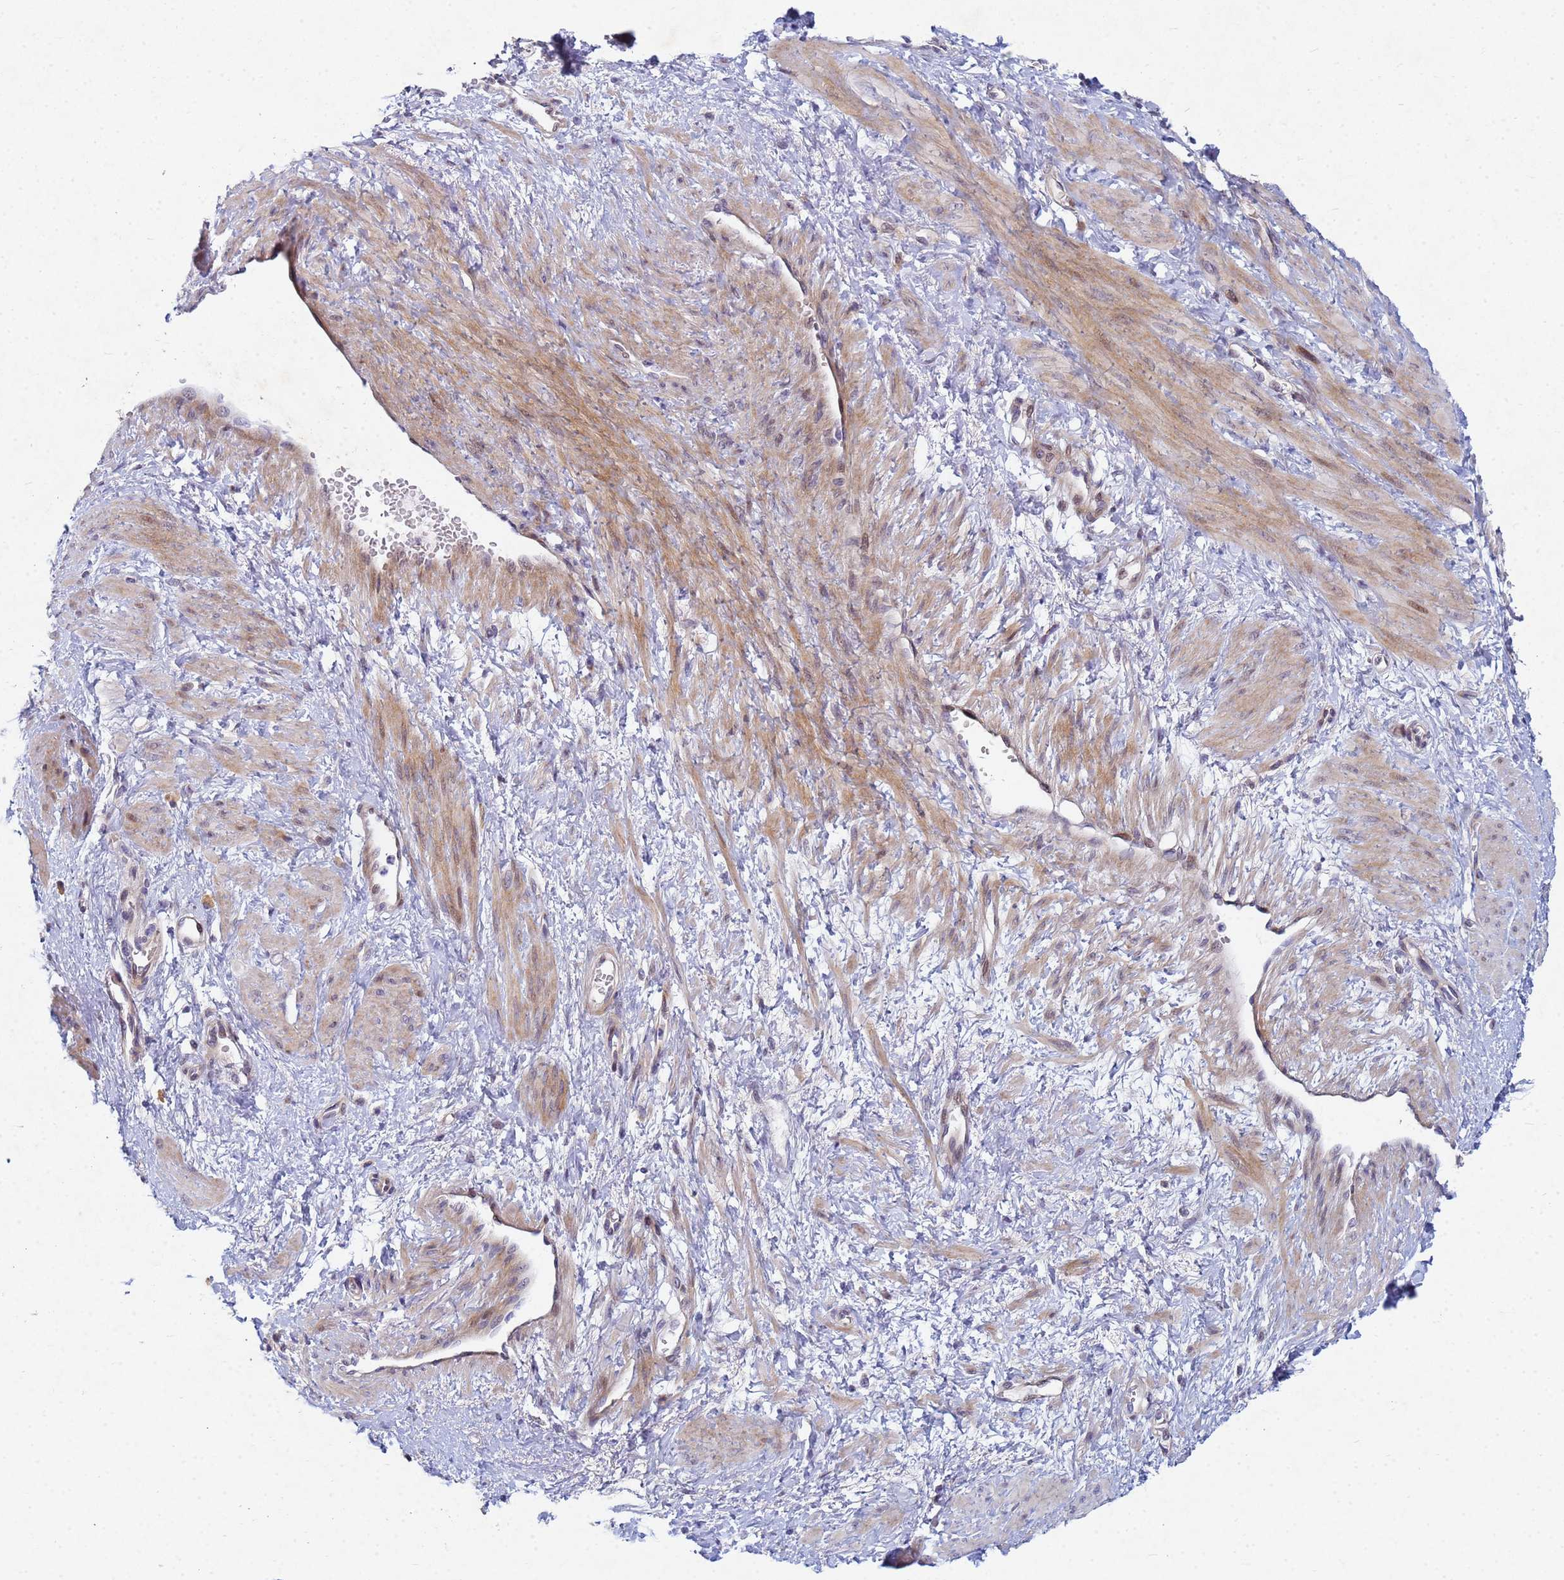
{"staining": {"intensity": "moderate", "quantity": "25%-75%", "location": "cytoplasmic/membranous"}, "tissue": "smooth muscle", "cell_type": "Smooth muscle cells", "image_type": "normal", "snomed": [{"axis": "morphology", "description": "Normal tissue, NOS"}, {"axis": "topography", "description": "Smooth muscle"}, {"axis": "topography", "description": "Uterus"}], "caption": "Benign smooth muscle demonstrates moderate cytoplasmic/membranous staining in about 25%-75% of smooth muscle cells (Stains: DAB (3,3'-diaminobenzidine) in brown, nuclei in blue, Microscopy: brightfield microscopy at high magnification)..", "gene": "TNPO2", "patient": {"sex": "female", "age": 39}}